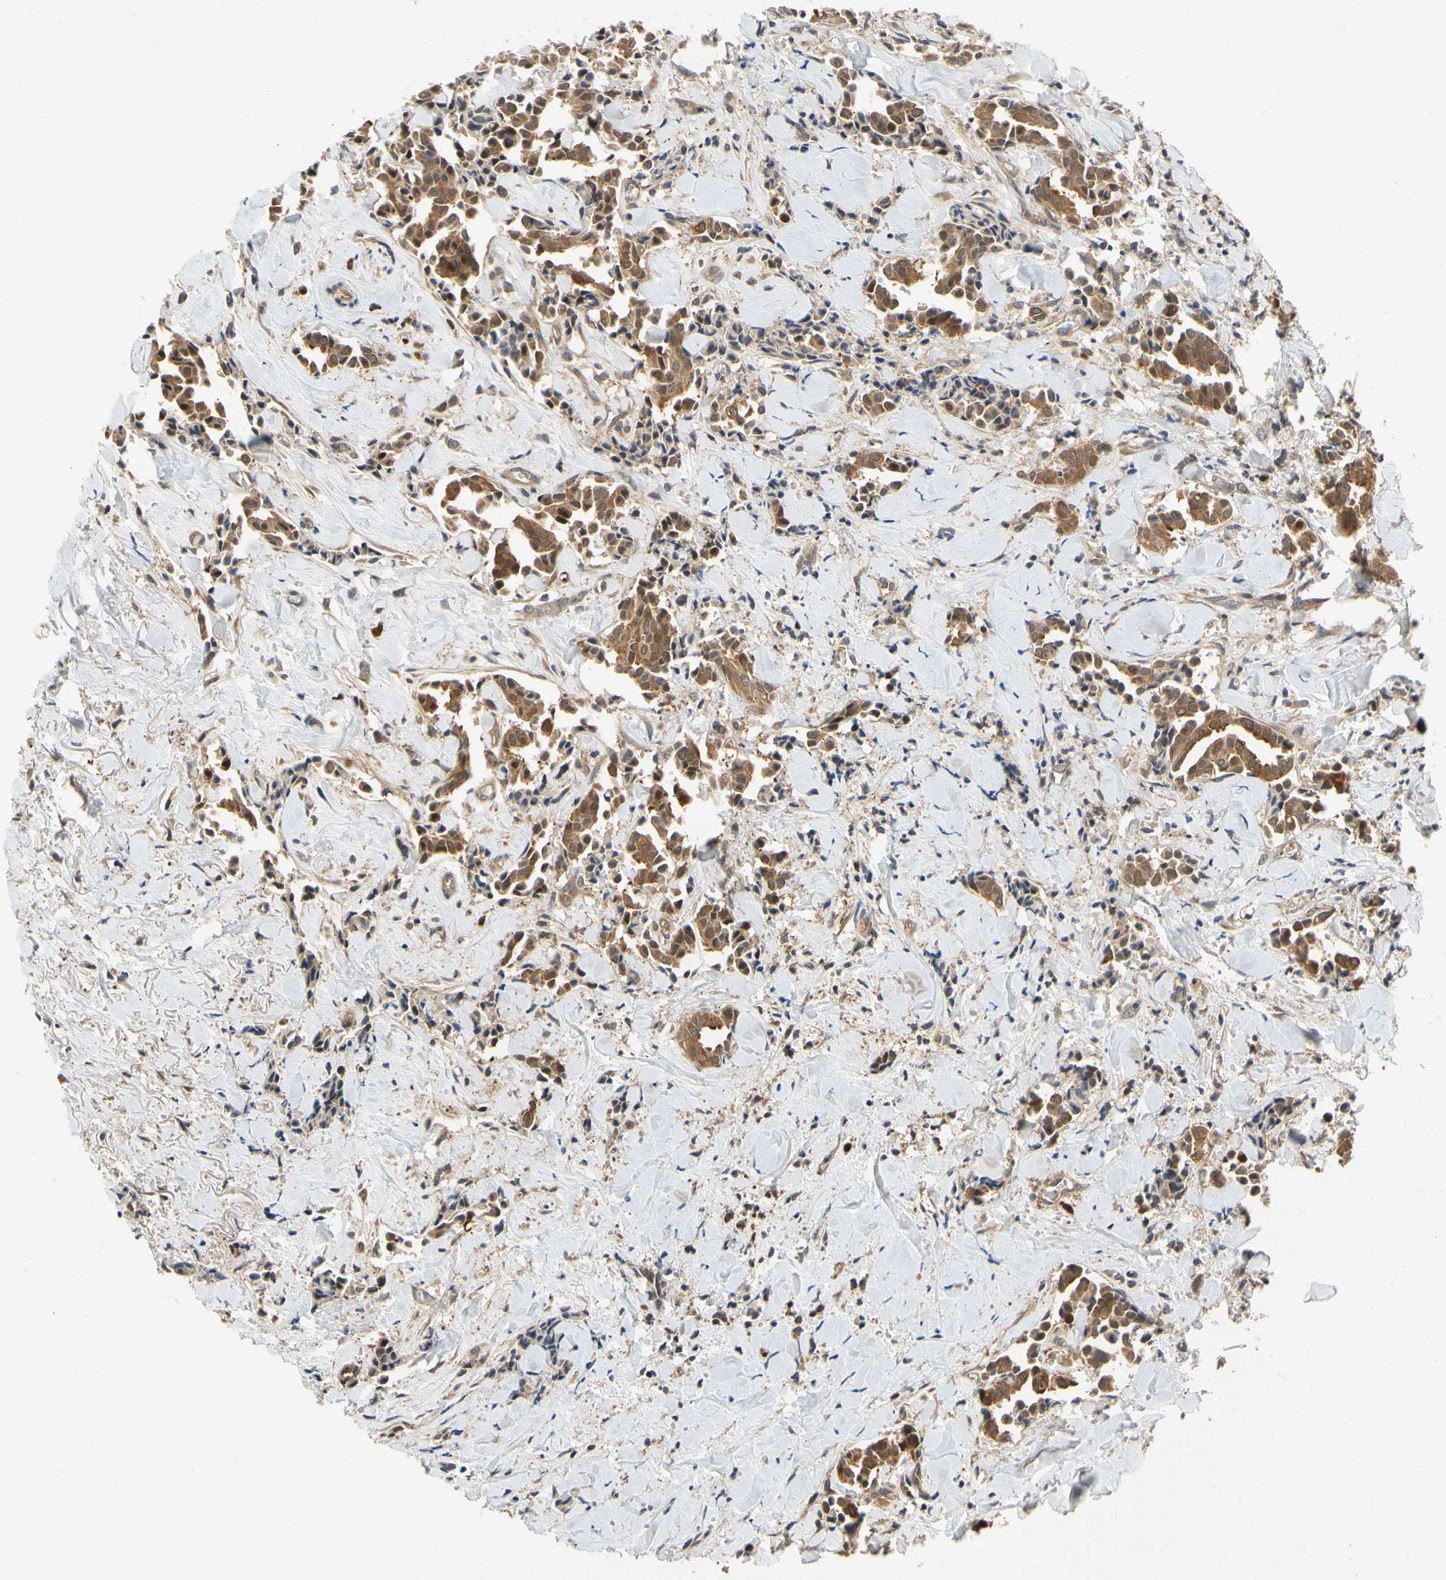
{"staining": {"intensity": "strong", "quantity": ">75%", "location": "cytoplasmic/membranous"}, "tissue": "head and neck cancer", "cell_type": "Tumor cells", "image_type": "cancer", "snomed": [{"axis": "morphology", "description": "Adenocarcinoma, NOS"}, {"axis": "topography", "description": "Salivary gland"}, {"axis": "topography", "description": "Head-Neck"}], "caption": "Head and neck cancer stained with a brown dye exhibits strong cytoplasmic/membranous positive staining in about >75% of tumor cells.", "gene": "TDRP", "patient": {"sex": "female", "age": 59}}